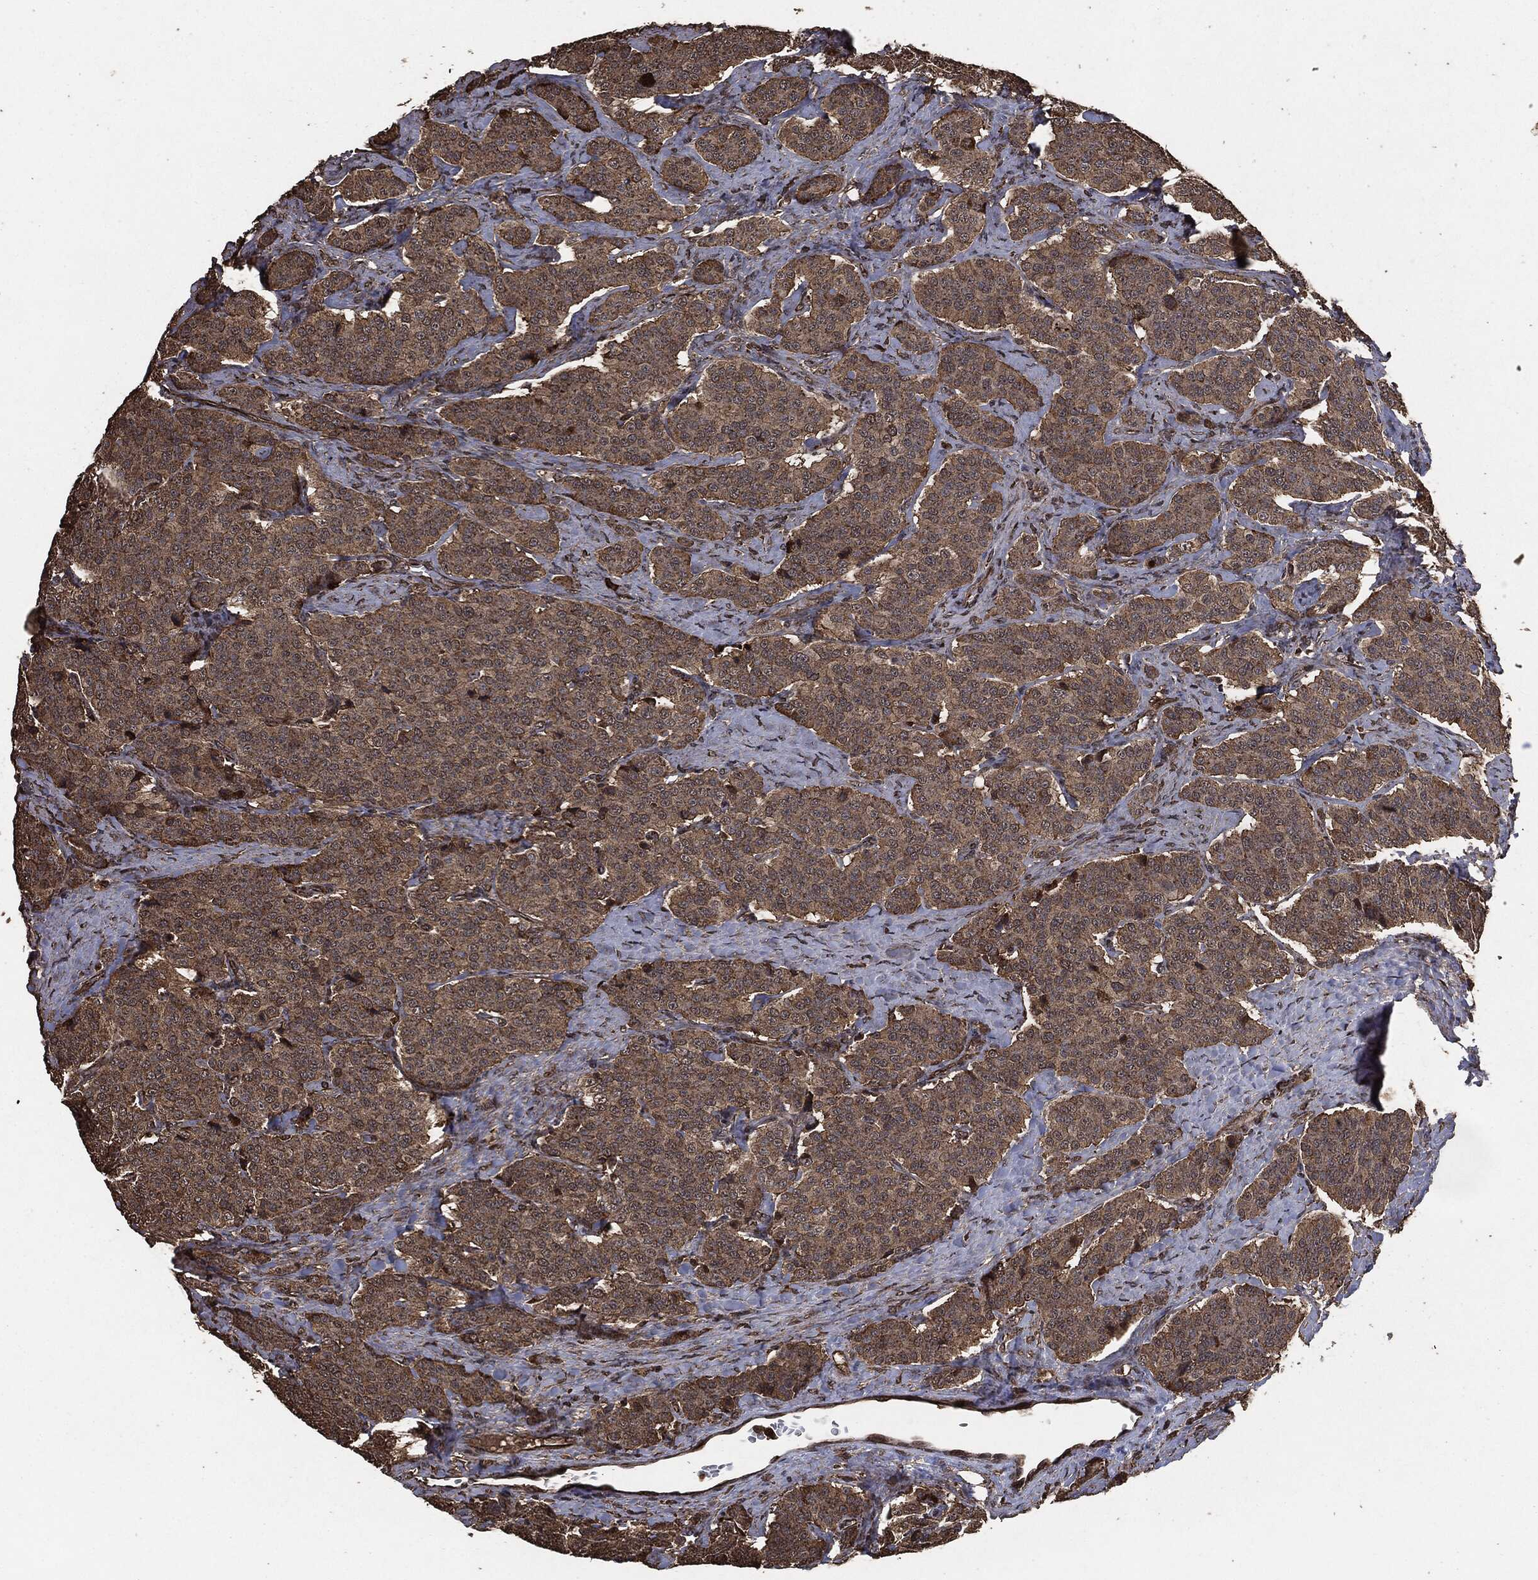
{"staining": {"intensity": "moderate", "quantity": "25%-75%", "location": "cytoplasmic/membranous"}, "tissue": "carcinoid", "cell_type": "Tumor cells", "image_type": "cancer", "snomed": [{"axis": "morphology", "description": "Carcinoid, malignant, NOS"}, {"axis": "topography", "description": "Small intestine"}], "caption": "Immunohistochemical staining of human carcinoid displays medium levels of moderate cytoplasmic/membranous staining in approximately 25%-75% of tumor cells. The staining was performed using DAB (3,3'-diaminobenzidine) to visualize the protein expression in brown, while the nuclei were stained in blue with hematoxylin (Magnification: 20x).", "gene": "EGFR", "patient": {"sex": "female", "age": 58}}